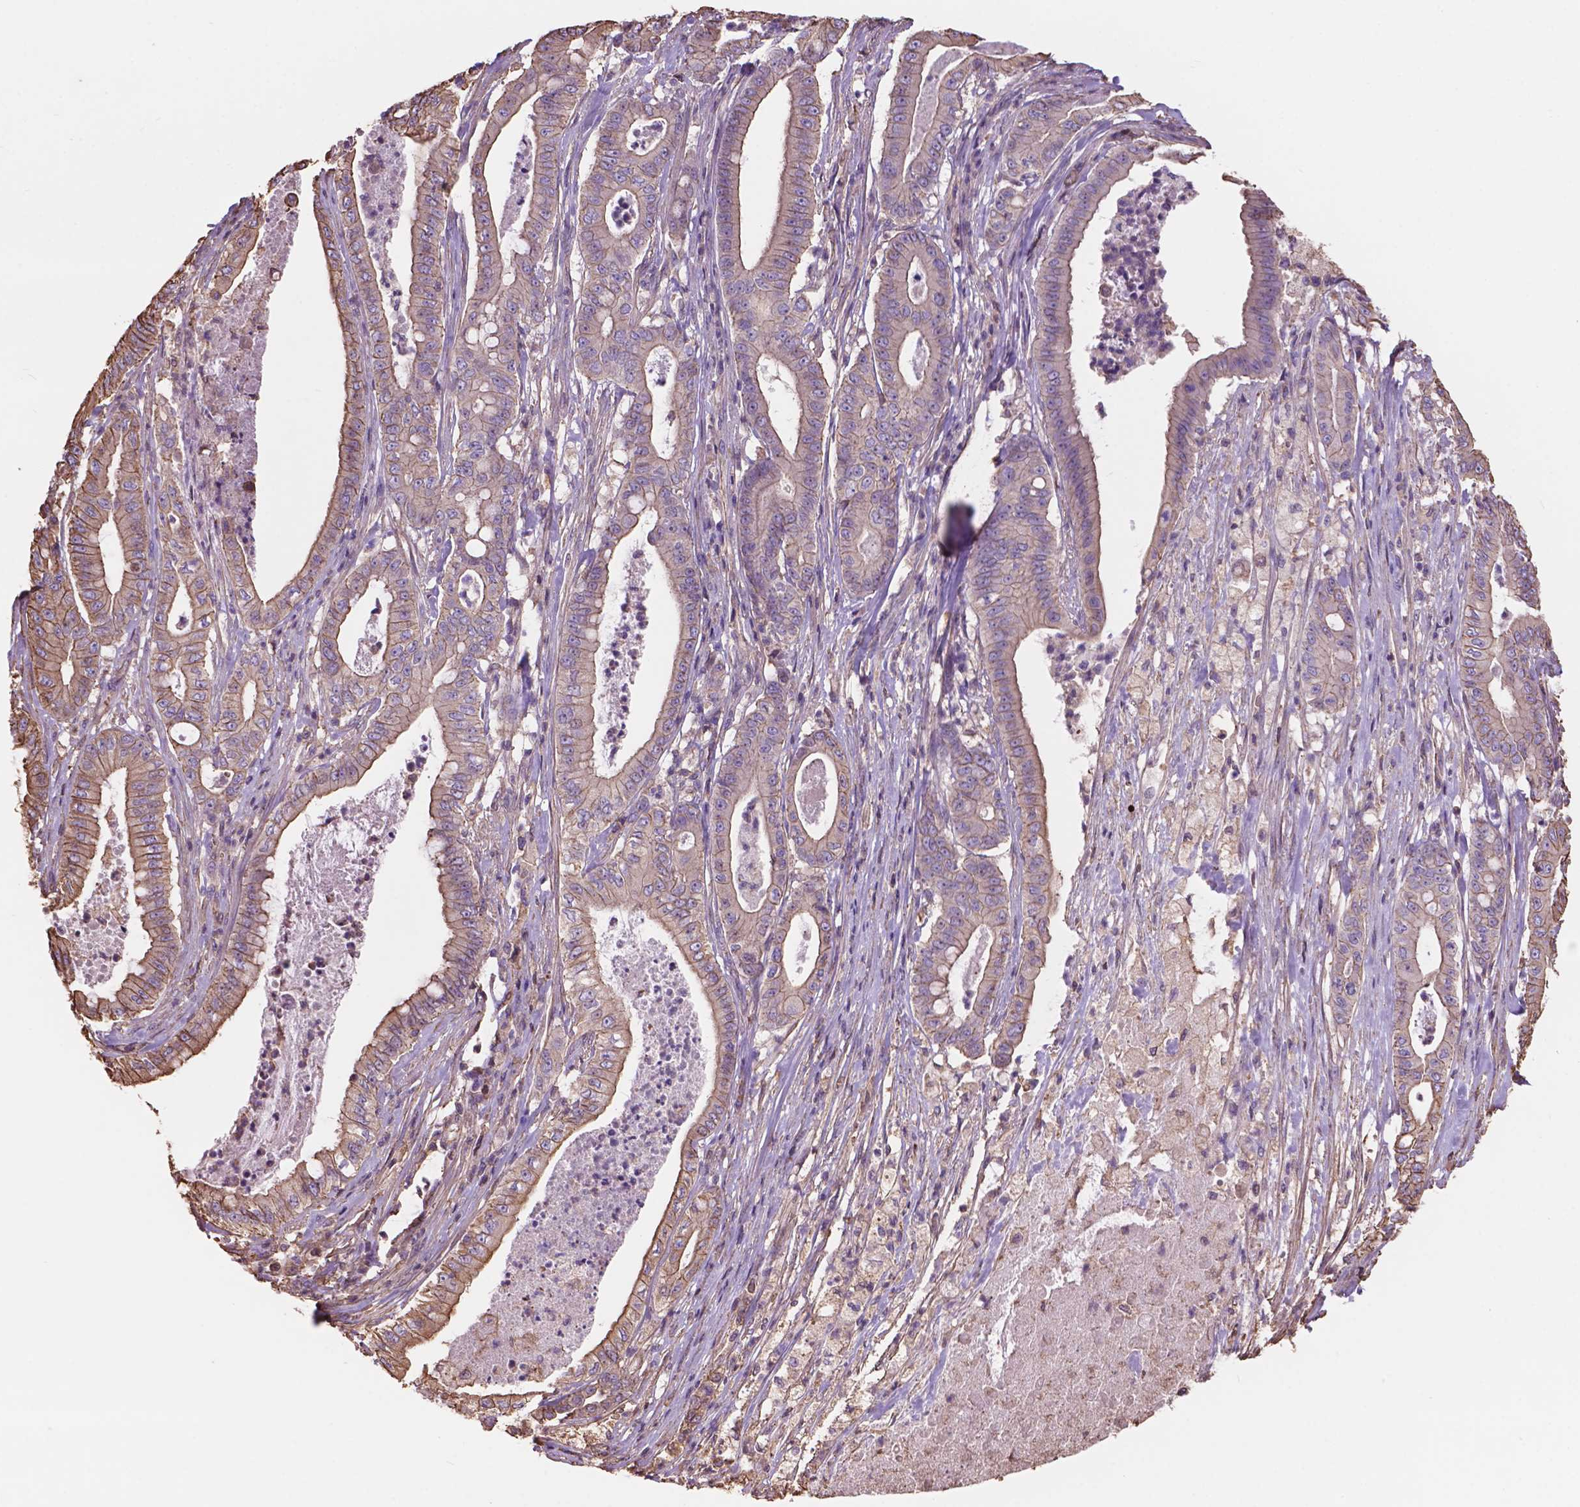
{"staining": {"intensity": "moderate", "quantity": ">75%", "location": "cytoplasmic/membranous"}, "tissue": "pancreatic cancer", "cell_type": "Tumor cells", "image_type": "cancer", "snomed": [{"axis": "morphology", "description": "Adenocarcinoma, NOS"}, {"axis": "topography", "description": "Pancreas"}], "caption": "High-magnification brightfield microscopy of pancreatic cancer stained with DAB (brown) and counterstained with hematoxylin (blue). tumor cells exhibit moderate cytoplasmic/membranous staining is seen in approximately>75% of cells.", "gene": "NIPA2", "patient": {"sex": "male", "age": 71}}